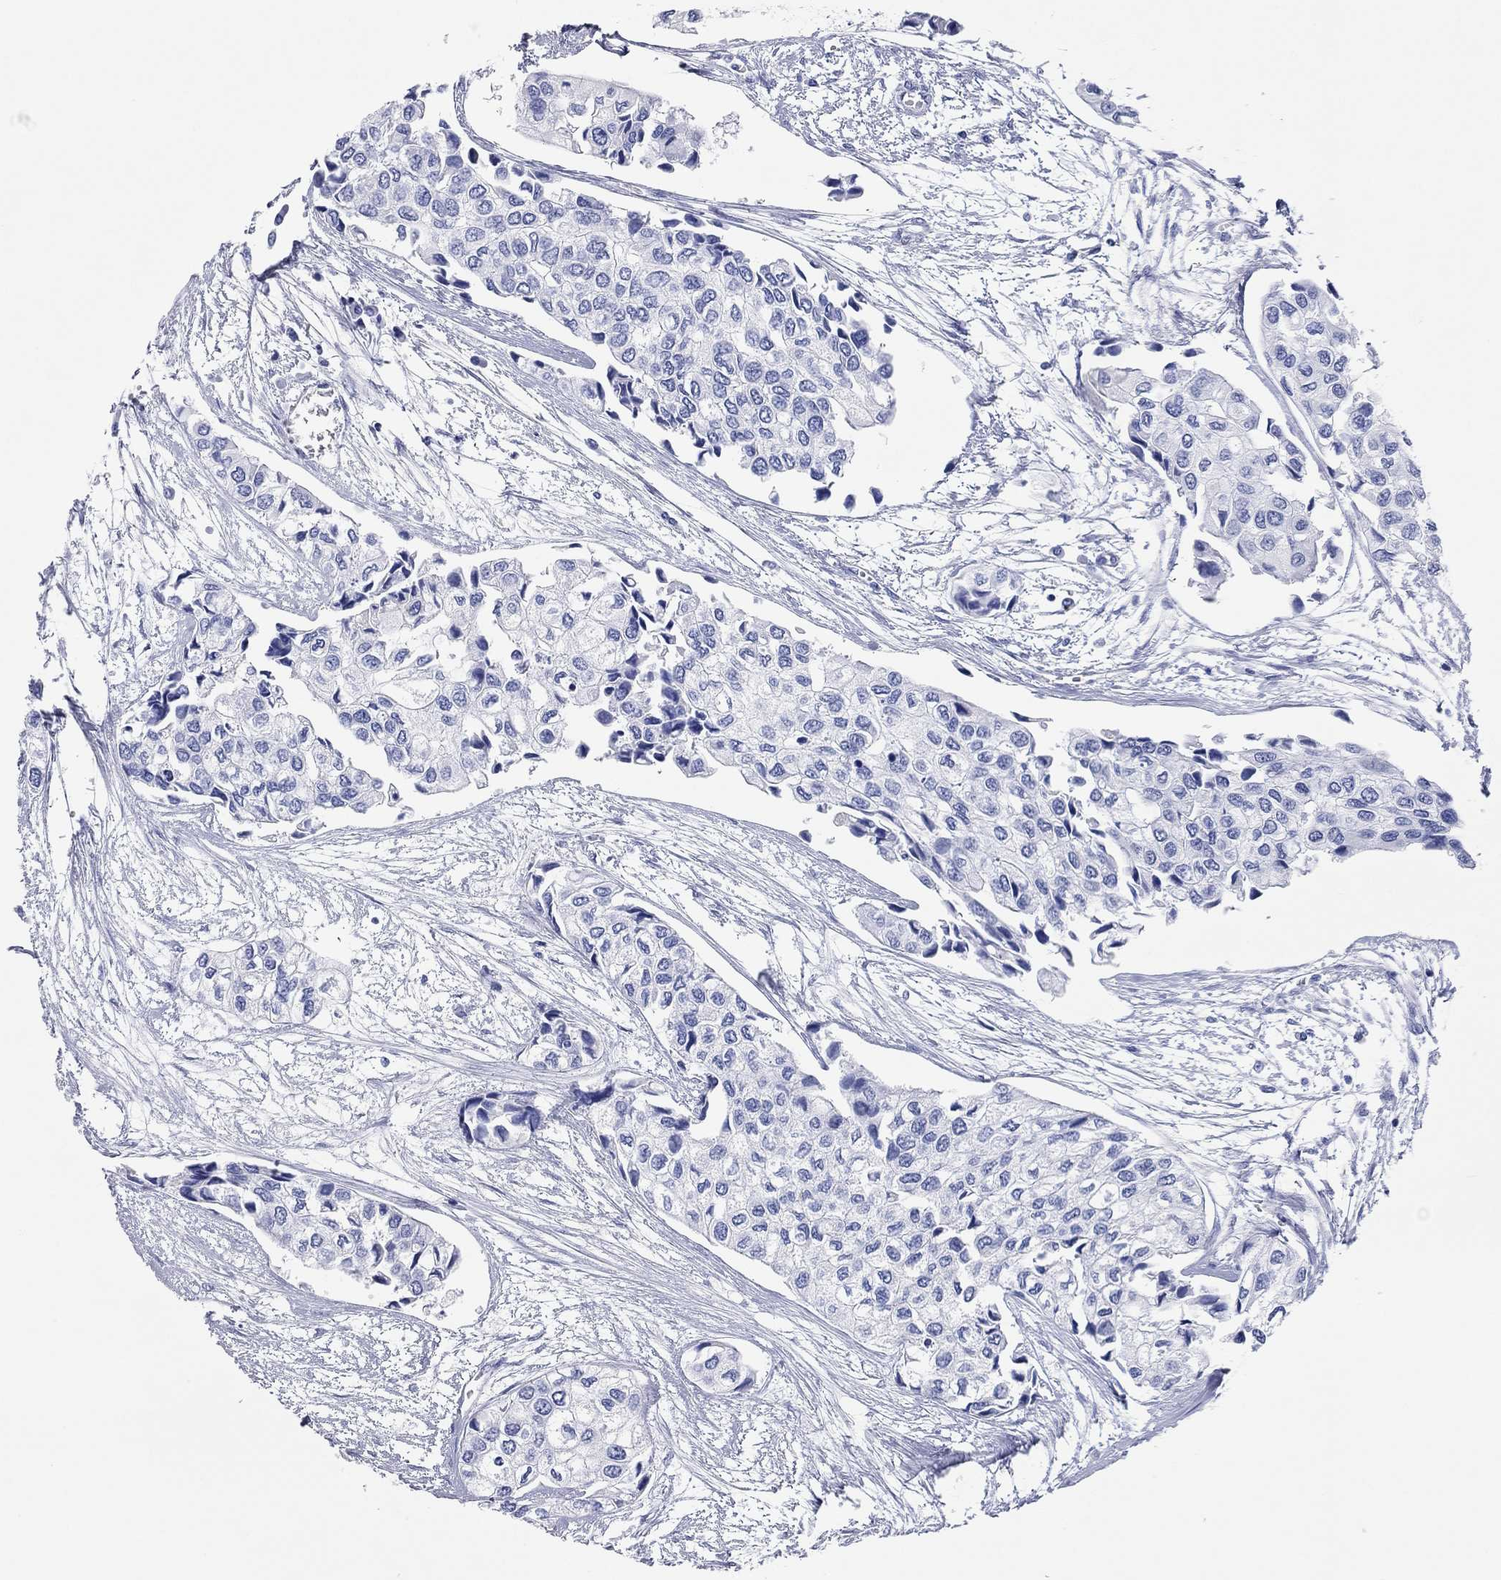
{"staining": {"intensity": "negative", "quantity": "none", "location": "none"}, "tissue": "urothelial cancer", "cell_type": "Tumor cells", "image_type": "cancer", "snomed": [{"axis": "morphology", "description": "Urothelial carcinoma, High grade"}, {"axis": "topography", "description": "Urinary bladder"}], "caption": "The photomicrograph displays no significant staining in tumor cells of urothelial cancer. Nuclei are stained in blue.", "gene": "CHI3L2", "patient": {"sex": "male", "age": 73}}